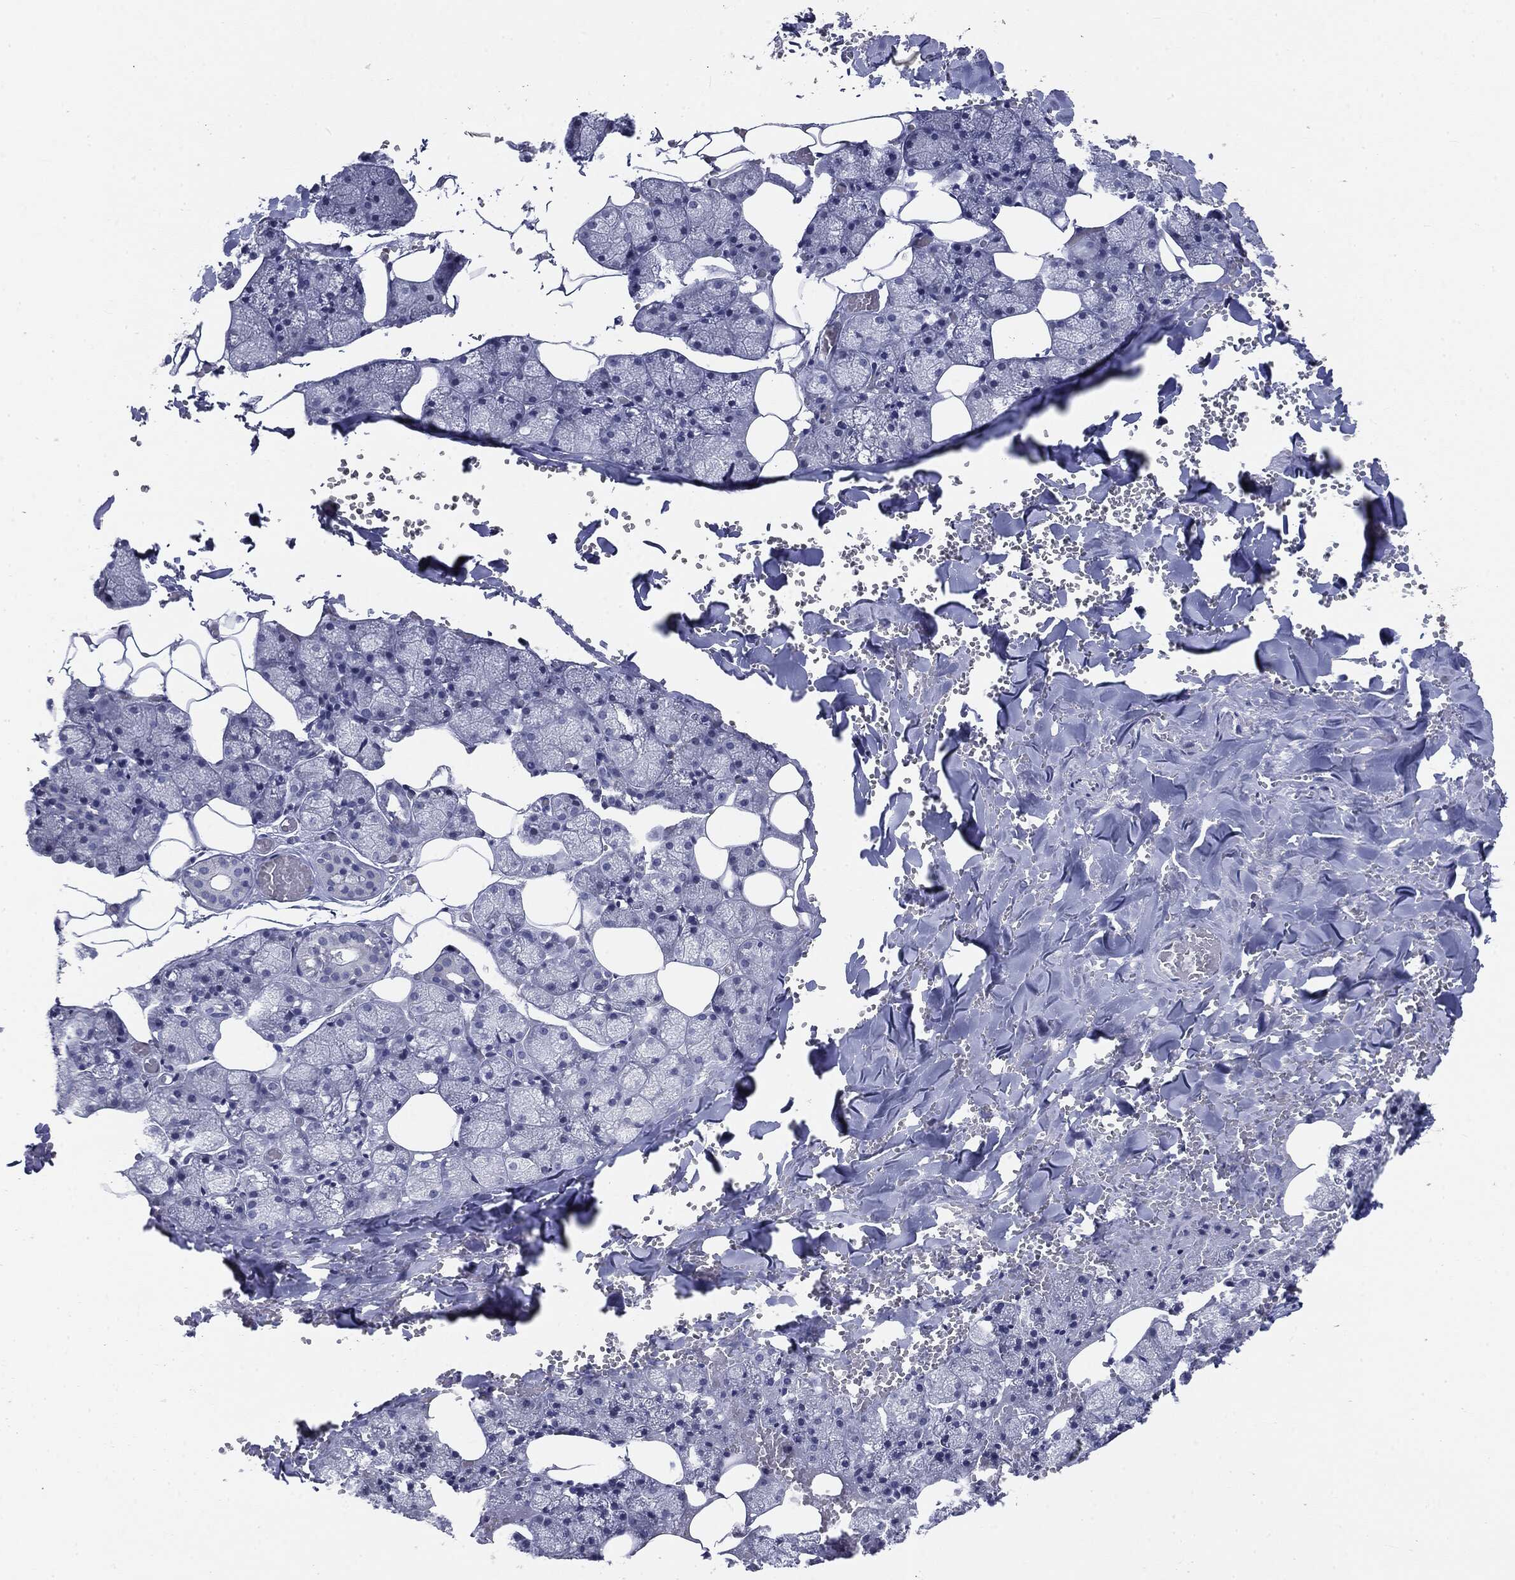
{"staining": {"intensity": "negative", "quantity": "none", "location": "none"}, "tissue": "salivary gland", "cell_type": "Glandular cells", "image_type": "normal", "snomed": [{"axis": "morphology", "description": "Normal tissue, NOS"}, {"axis": "topography", "description": "Salivary gland"}], "caption": "DAB immunohistochemical staining of unremarkable salivary gland reveals no significant positivity in glandular cells.", "gene": "CGB1", "patient": {"sex": "male", "age": 38}}